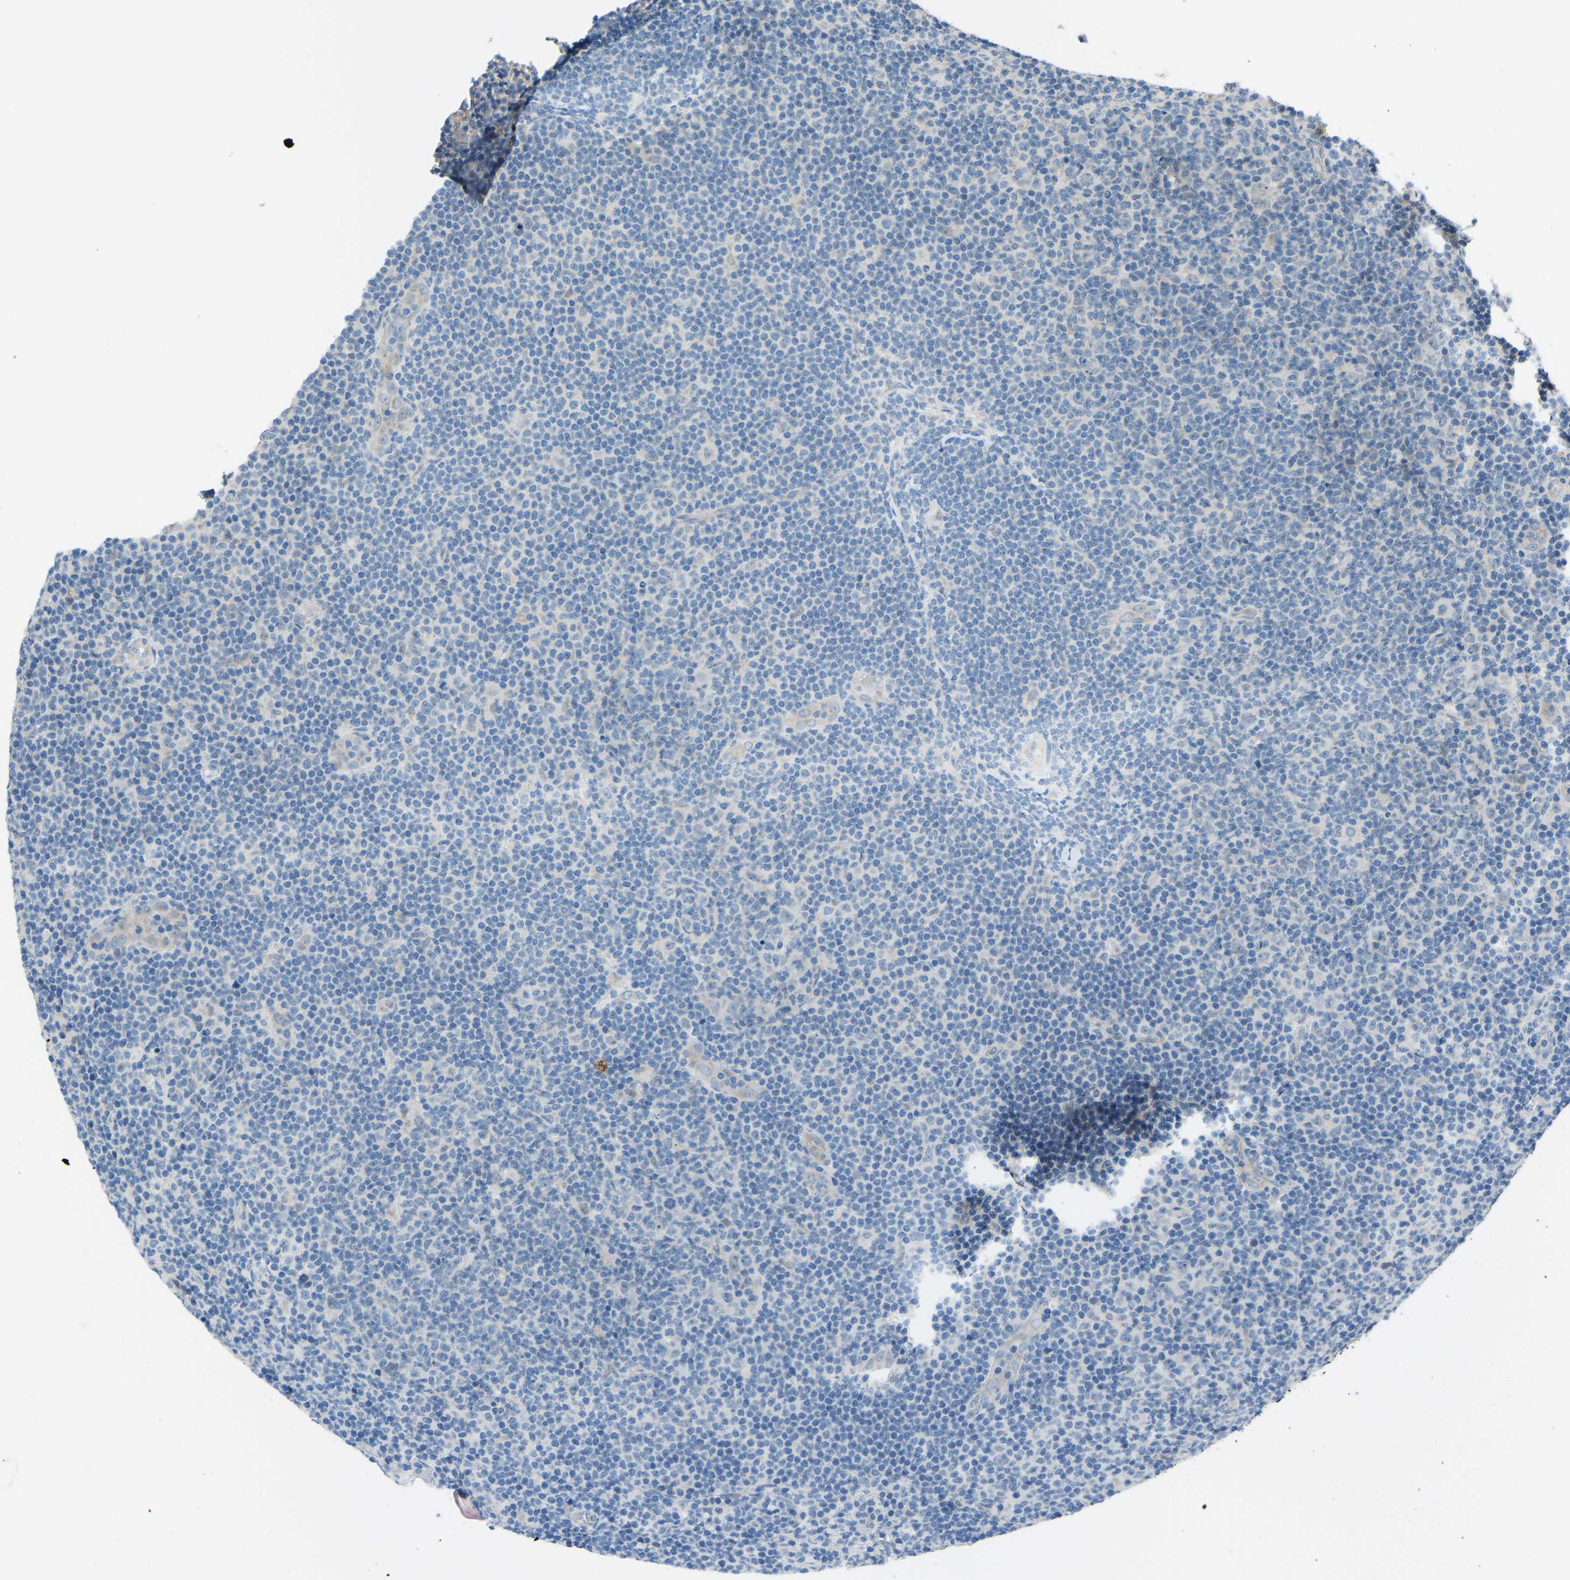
{"staining": {"intensity": "negative", "quantity": "none", "location": "none"}, "tissue": "lymphoma", "cell_type": "Tumor cells", "image_type": "cancer", "snomed": [{"axis": "morphology", "description": "Malignant lymphoma, non-Hodgkin's type, Low grade"}, {"axis": "topography", "description": "Lymph node"}], "caption": "Photomicrograph shows no protein expression in tumor cells of malignant lymphoma, non-Hodgkin's type (low-grade) tissue.", "gene": "CDK2AP1", "patient": {"sex": "male", "age": 83}}